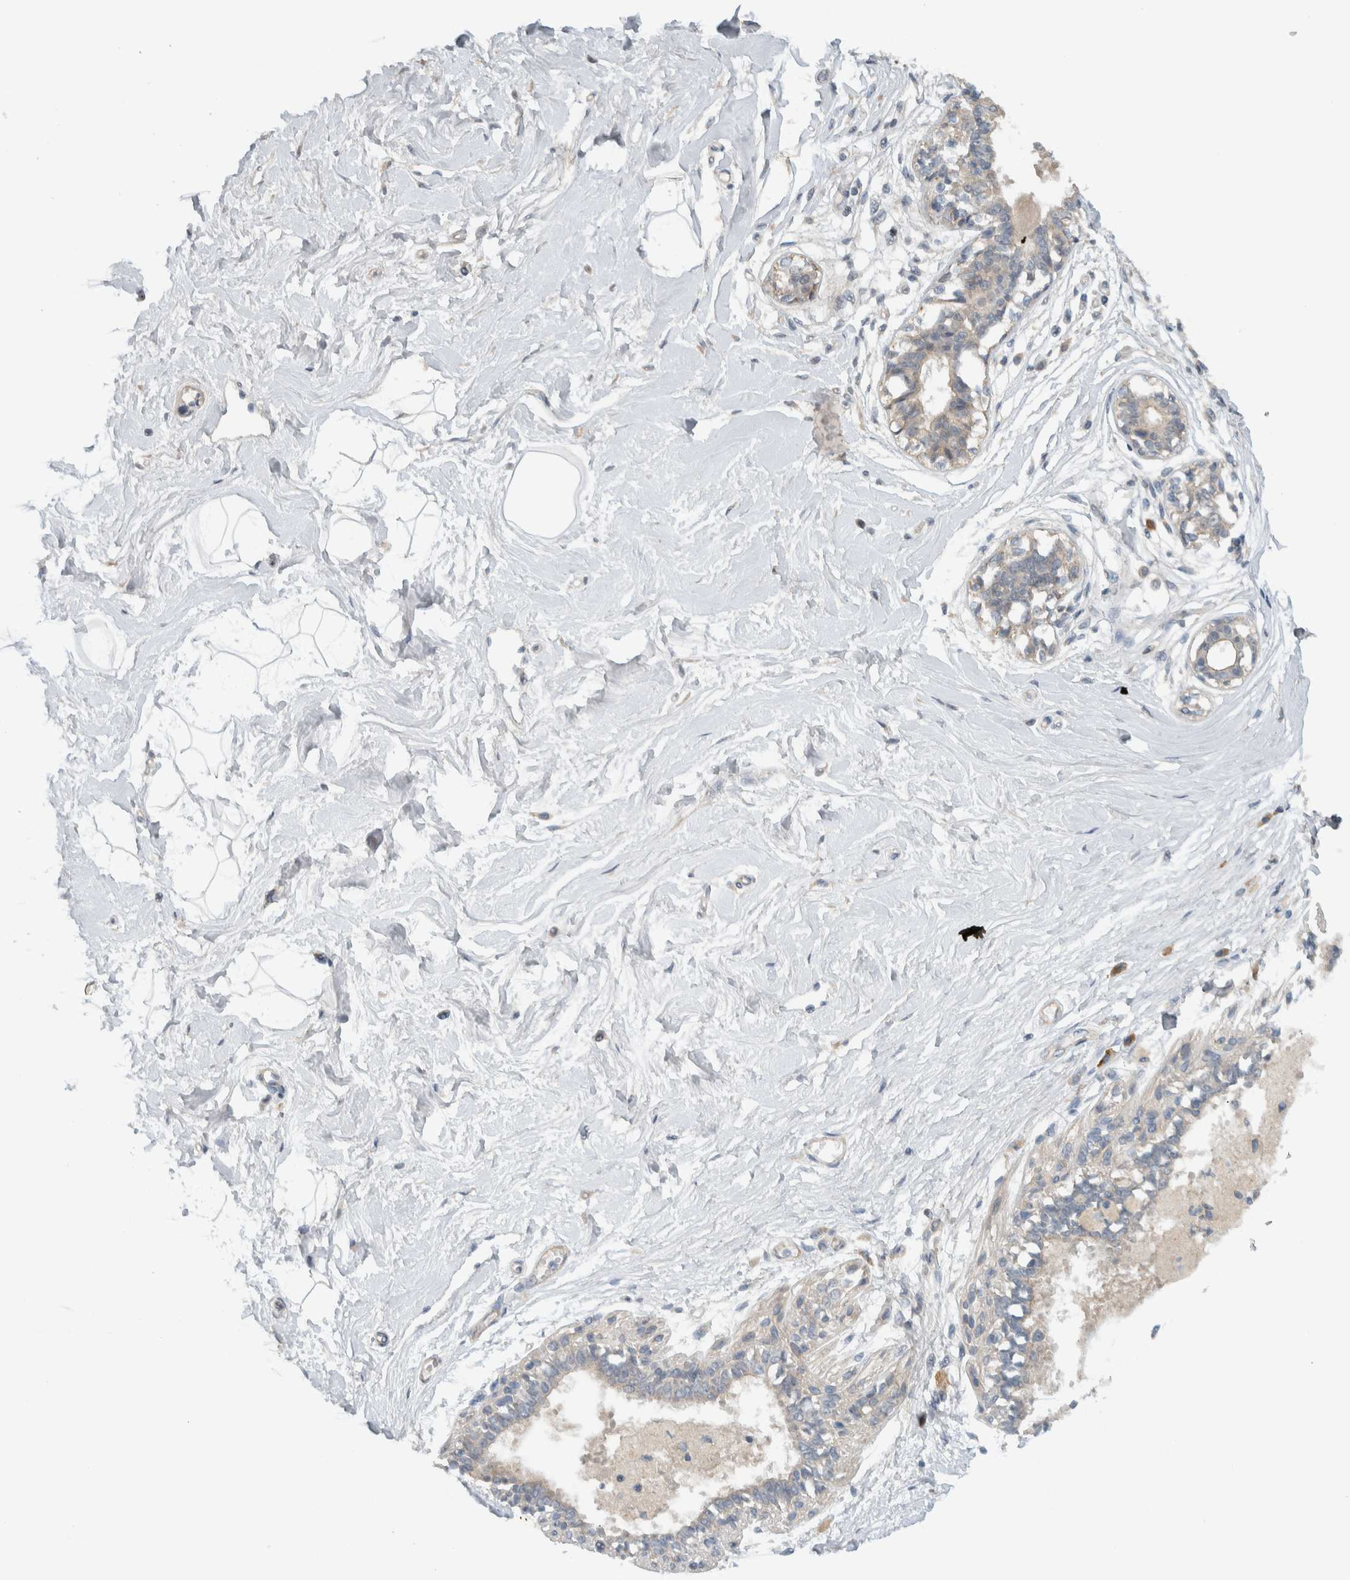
{"staining": {"intensity": "negative", "quantity": "none", "location": "none"}, "tissue": "breast", "cell_type": "Adipocytes", "image_type": "normal", "snomed": [{"axis": "morphology", "description": "Normal tissue, NOS"}, {"axis": "topography", "description": "Breast"}], "caption": "DAB (3,3'-diaminobenzidine) immunohistochemical staining of normal breast displays no significant expression in adipocytes.", "gene": "MPRIP", "patient": {"sex": "female", "age": 45}}